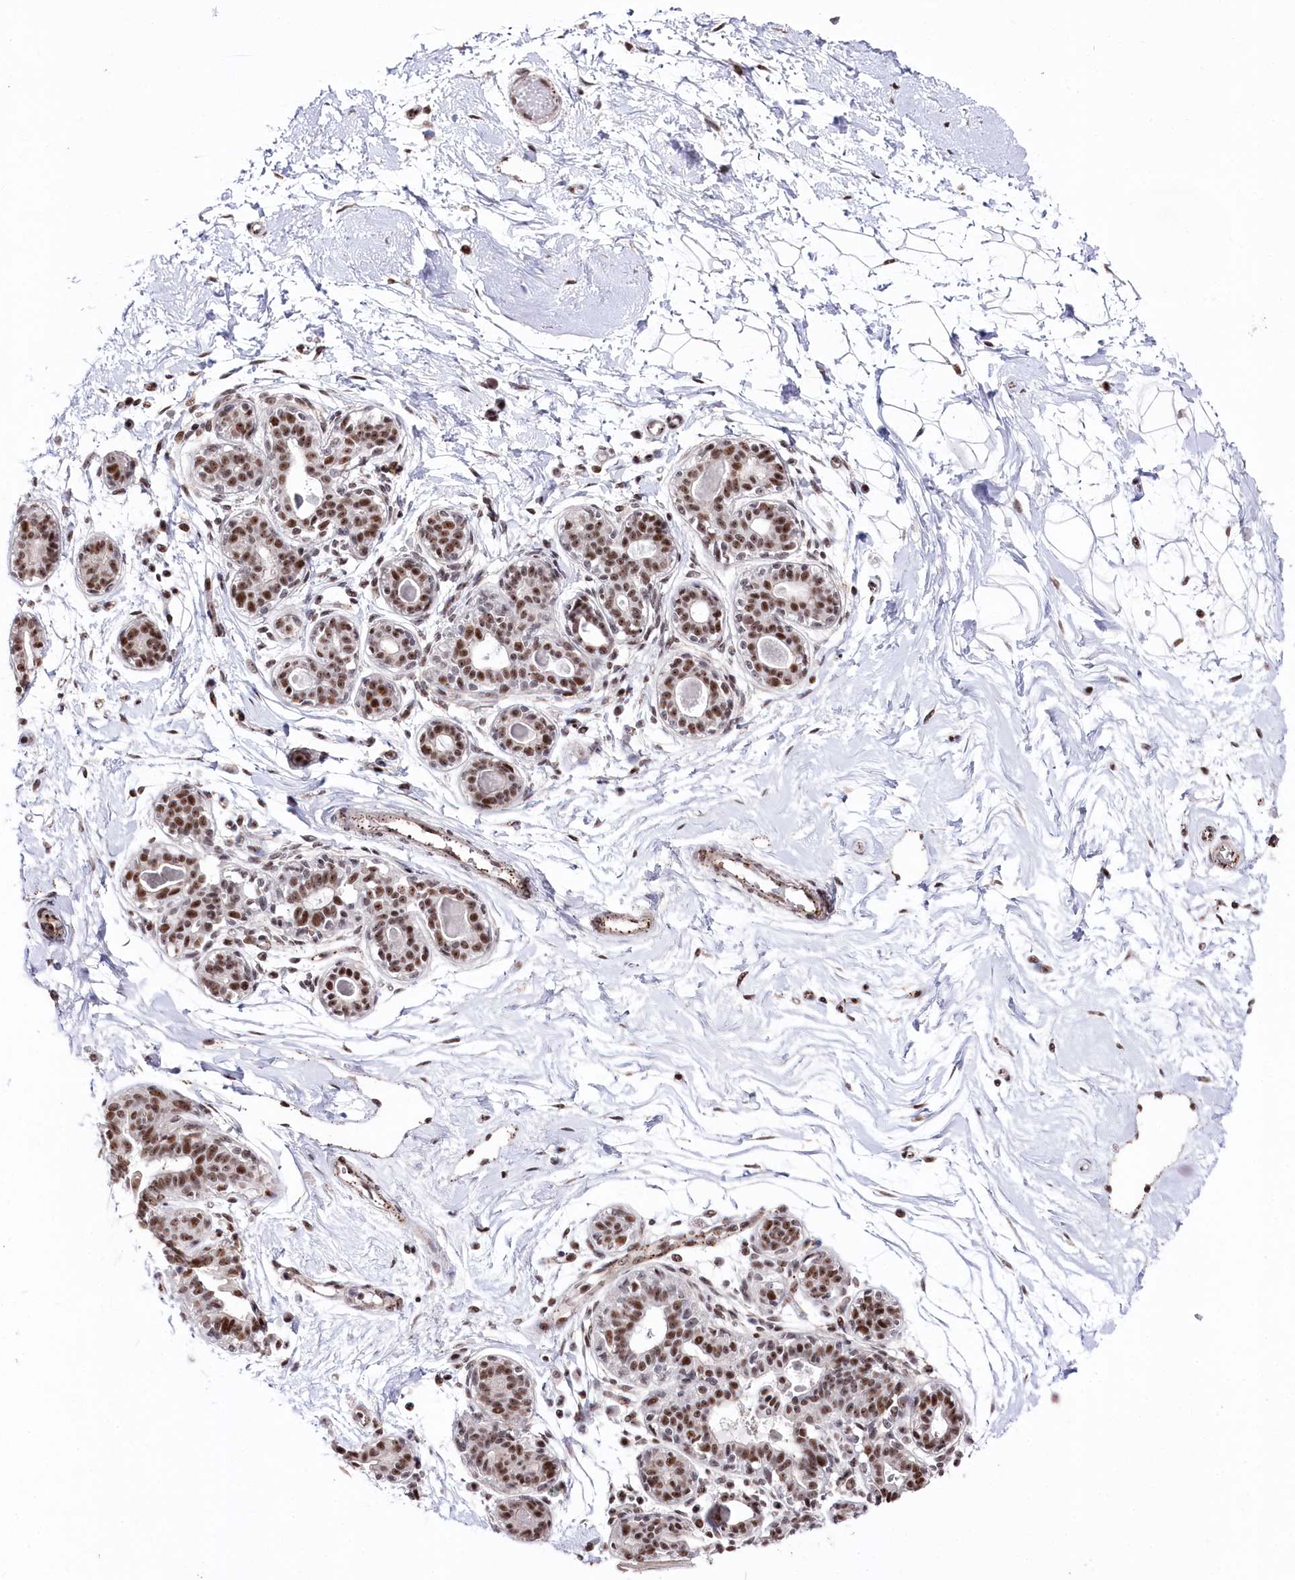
{"staining": {"intensity": "moderate", "quantity": ">75%", "location": "nuclear"}, "tissue": "breast", "cell_type": "Adipocytes", "image_type": "normal", "snomed": [{"axis": "morphology", "description": "Normal tissue, NOS"}, {"axis": "topography", "description": "Breast"}], "caption": "This photomicrograph displays immunohistochemistry (IHC) staining of benign breast, with medium moderate nuclear expression in approximately >75% of adipocytes.", "gene": "POLR2H", "patient": {"sex": "female", "age": 45}}